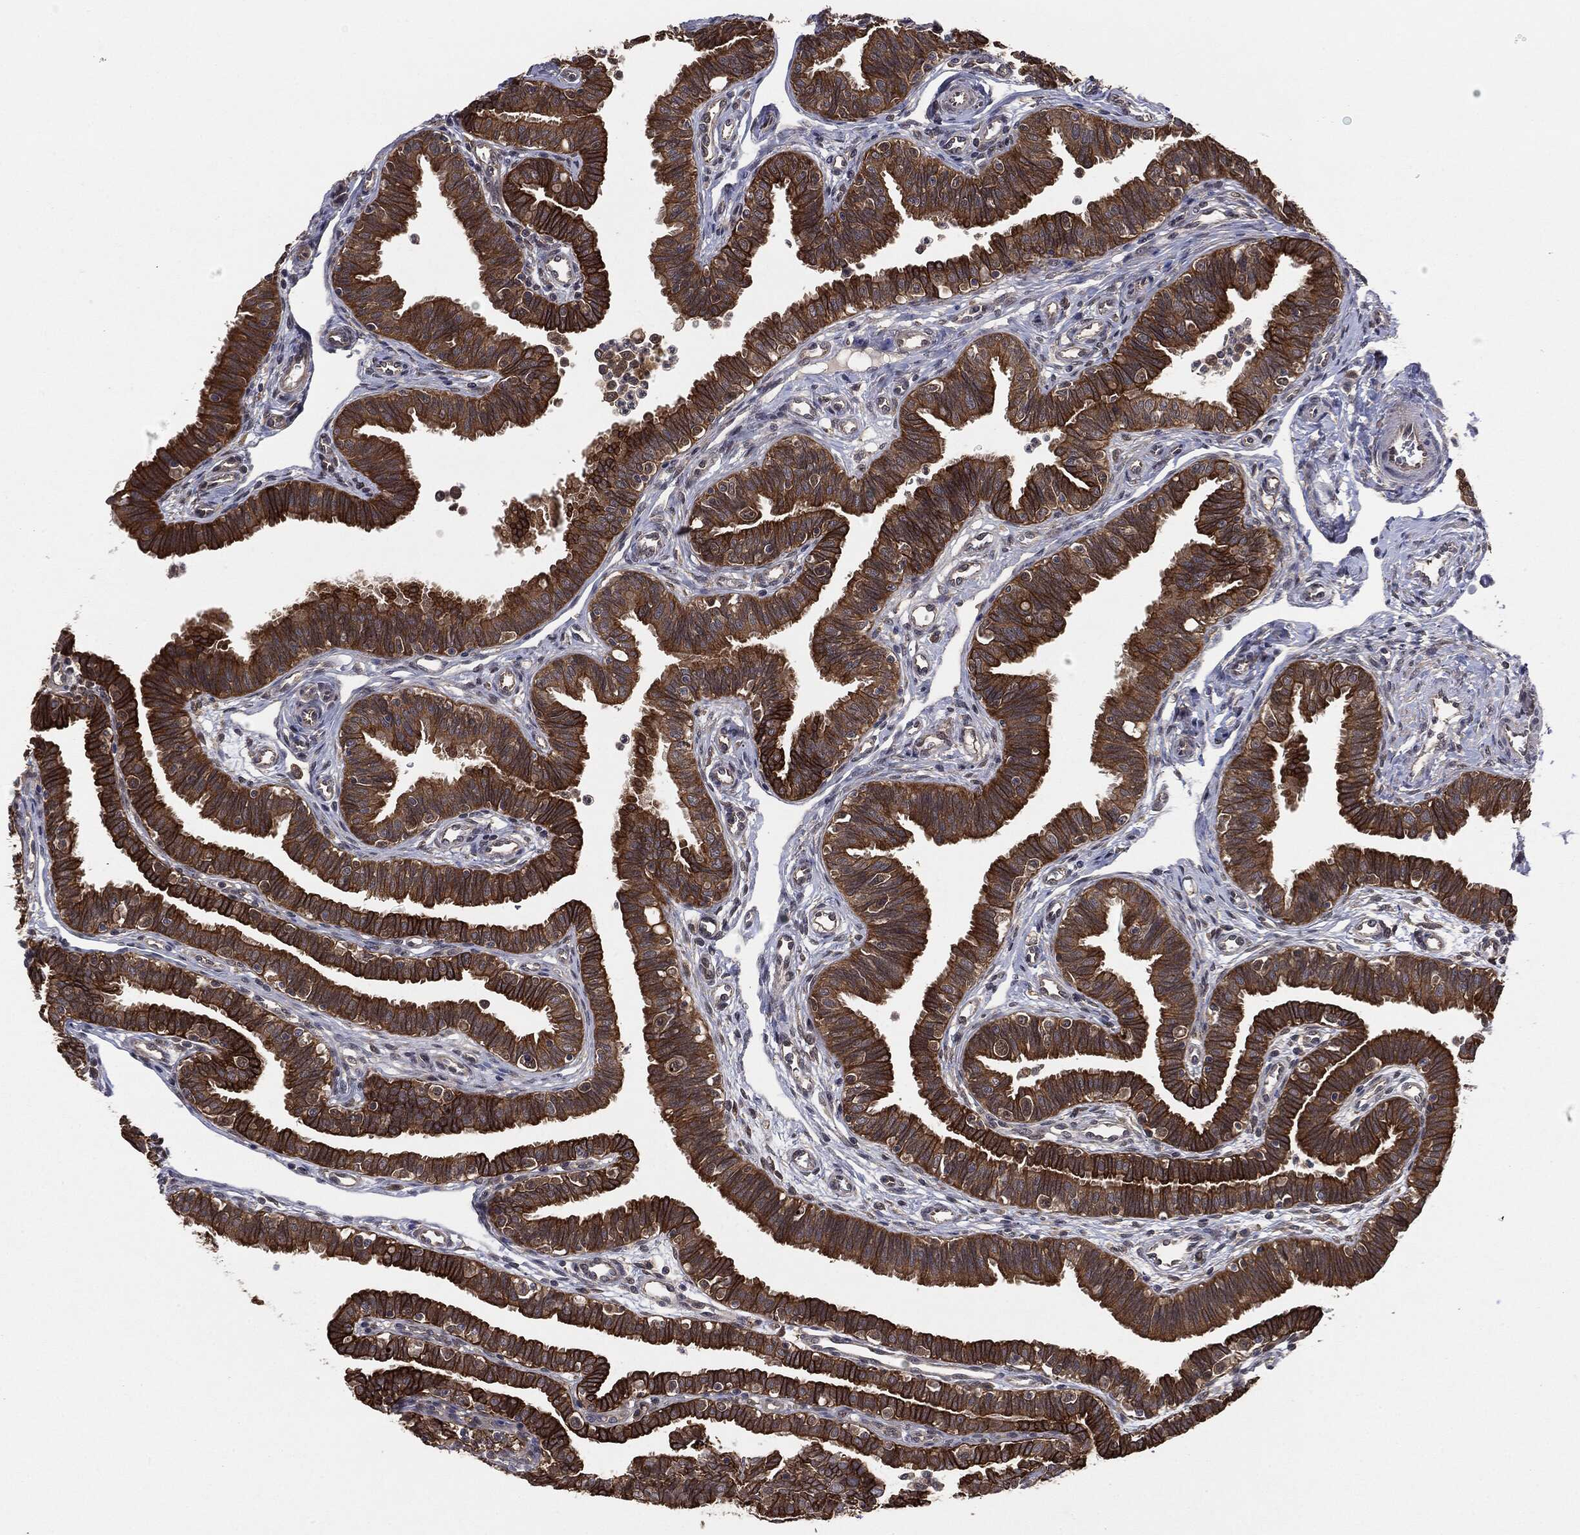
{"staining": {"intensity": "strong", "quantity": ">75%", "location": "cytoplasmic/membranous"}, "tissue": "fallopian tube", "cell_type": "Glandular cells", "image_type": "normal", "snomed": [{"axis": "morphology", "description": "Normal tissue, NOS"}, {"axis": "topography", "description": "Fallopian tube"}], "caption": "An IHC micrograph of unremarkable tissue is shown. Protein staining in brown highlights strong cytoplasmic/membranous positivity in fallopian tube within glandular cells.", "gene": "KRT7", "patient": {"sex": "female", "age": 36}}